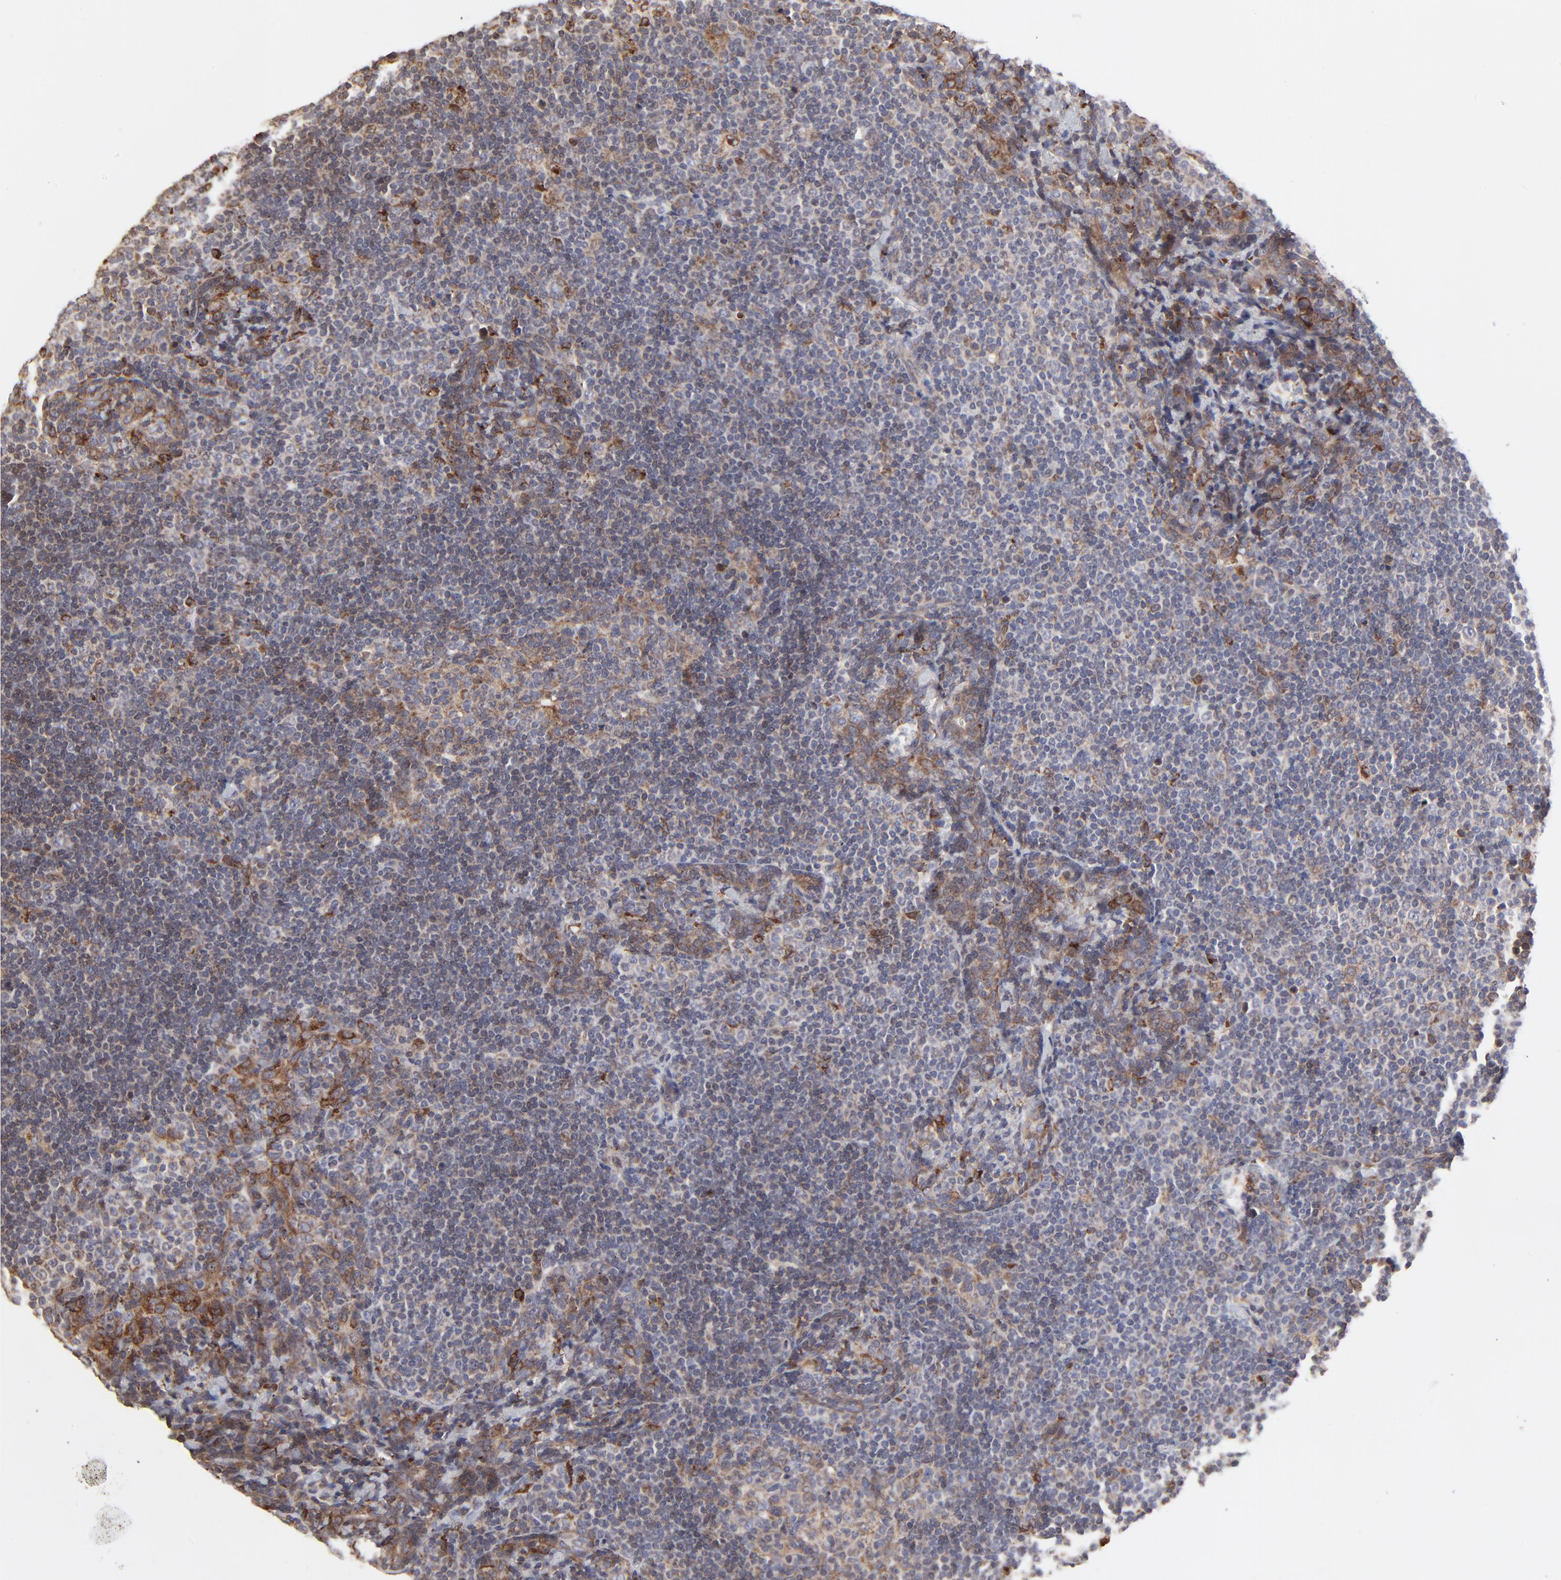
{"staining": {"intensity": "moderate", "quantity": "25%-75%", "location": "cytoplasmic/membranous"}, "tissue": "lymph node", "cell_type": "Germinal center cells", "image_type": "normal", "snomed": [{"axis": "morphology", "description": "Normal tissue, NOS"}, {"axis": "morphology", "description": "Uncertain malignant potential"}, {"axis": "topography", "description": "Lymph node"}, {"axis": "topography", "description": "Salivary gland, NOS"}], "caption": "IHC staining of benign lymph node, which reveals medium levels of moderate cytoplasmic/membranous expression in about 25%-75% of germinal center cells indicating moderate cytoplasmic/membranous protein expression. The staining was performed using DAB (3,3'-diaminobenzidine) (brown) for protein detection and nuclei were counterstained in hematoxylin (blue).", "gene": "ELP2", "patient": {"sex": "female", "age": 51}}